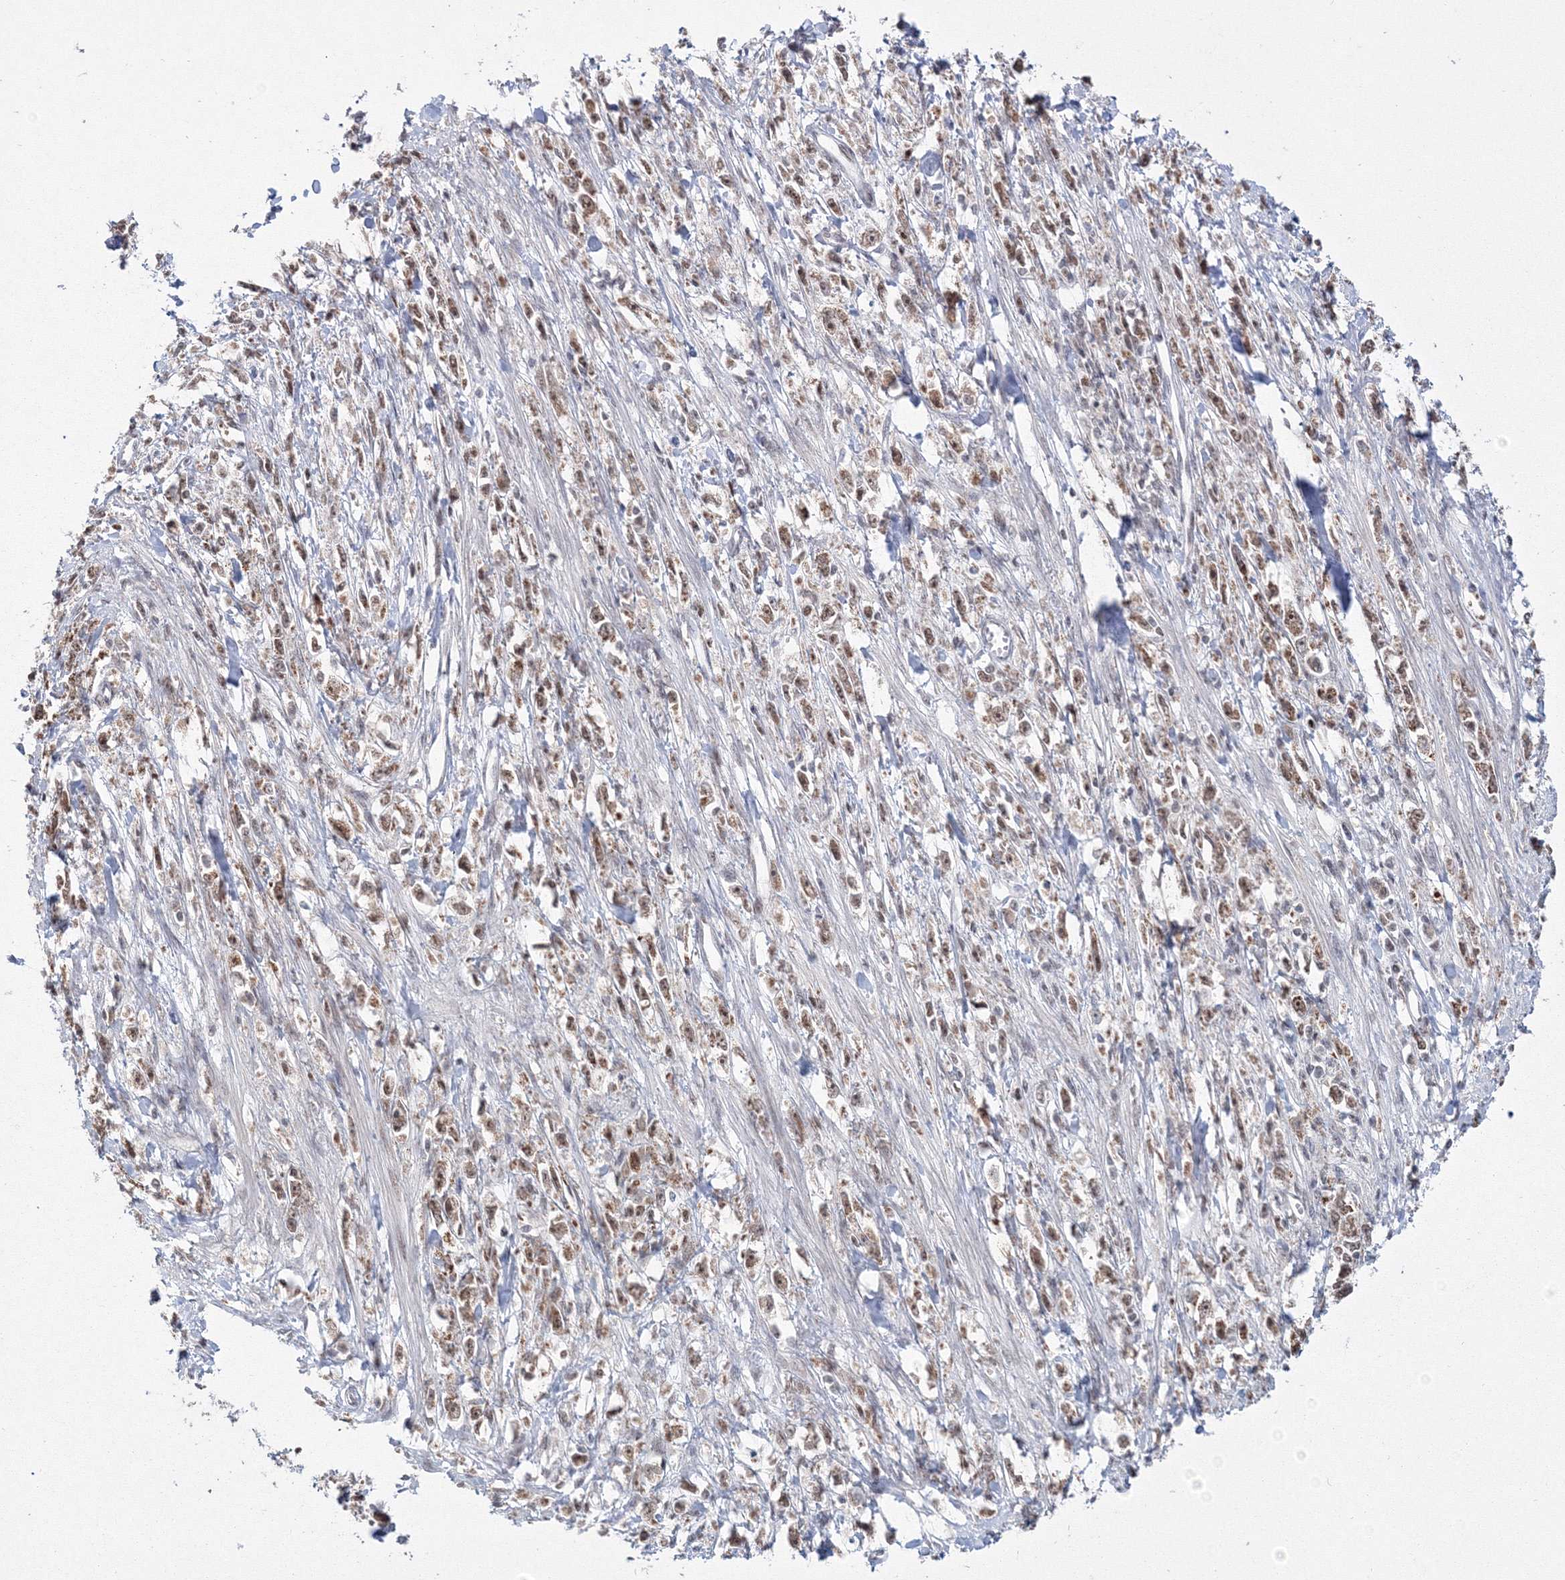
{"staining": {"intensity": "moderate", "quantity": ">75%", "location": "cytoplasmic/membranous,nuclear"}, "tissue": "stomach cancer", "cell_type": "Tumor cells", "image_type": "cancer", "snomed": [{"axis": "morphology", "description": "Adenocarcinoma, NOS"}, {"axis": "topography", "description": "Stomach"}], "caption": "High-magnification brightfield microscopy of stomach cancer (adenocarcinoma) stained with DAB (brown) and counterstained with hematoxylin (blue). tumor cells exhibit moderate cytoplasmic/membranous and nuclear positivity is seen in approximately>75% of cells. The staining was performed using DAB (3,3'-diaminobenzidine), with brown indicating positive protein expression. Nuclei are stained blue with hematoxylin.", "gene": "GRSF1", "patient": {"sex": "female", "age": 59}}